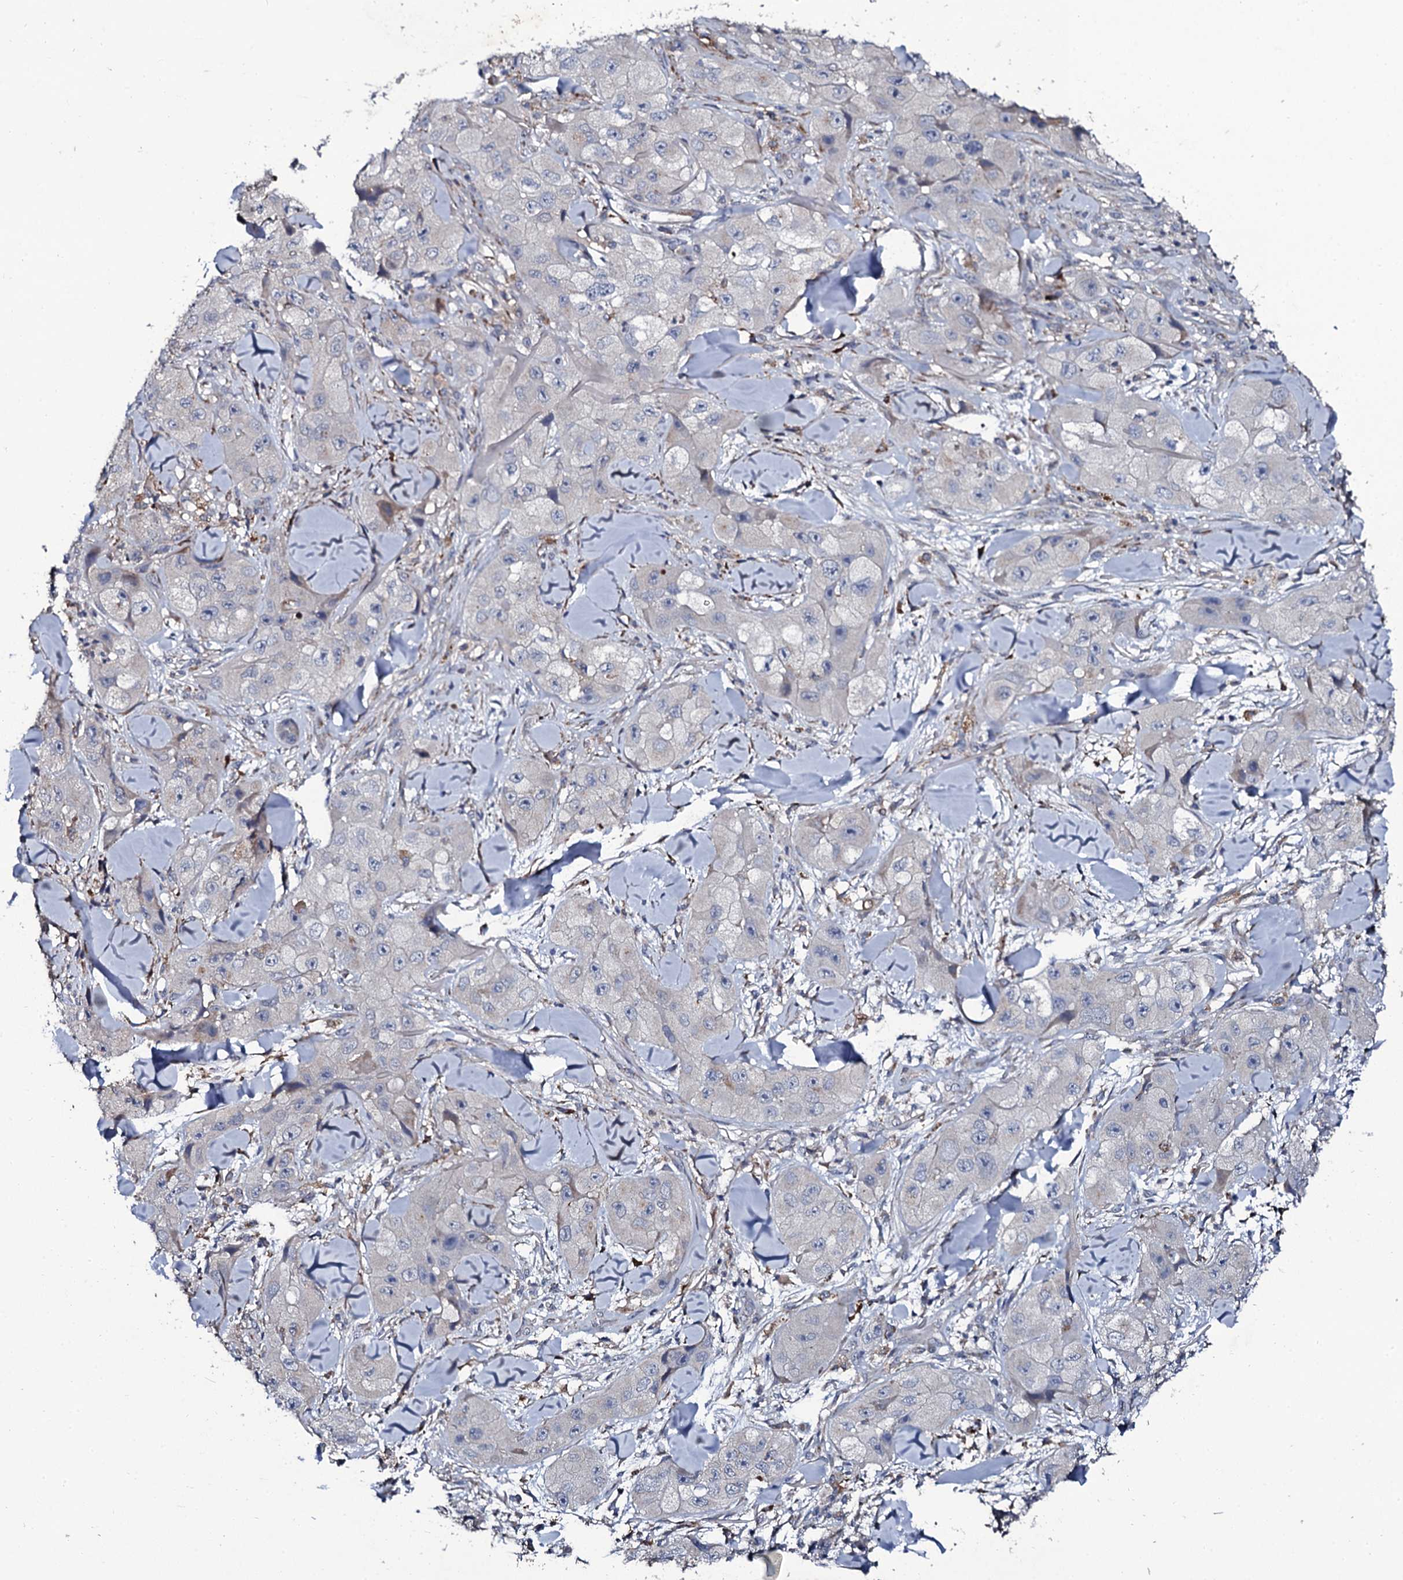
{"staining": {"intensity": "negative", "quantity": "none", "location": "none"}, "tissue": "skin cancer", "cell_type": "Tumor cells", "image_type": "cancer", "snomed": [{"axis": "morphology", "description": "Squamous cell carcinoma, NOS"}, {"axis": "topography", "description": "Skin"}, {"axis": "topography", "description": "Subcutis"}], "caption": "Immunohistochemical staining of skin cancer (squamous cell carcinoma) shows no significant staining in tumor cells.", "gene": "LRRC28", "patient": {"sex": "male", "age": 73}}